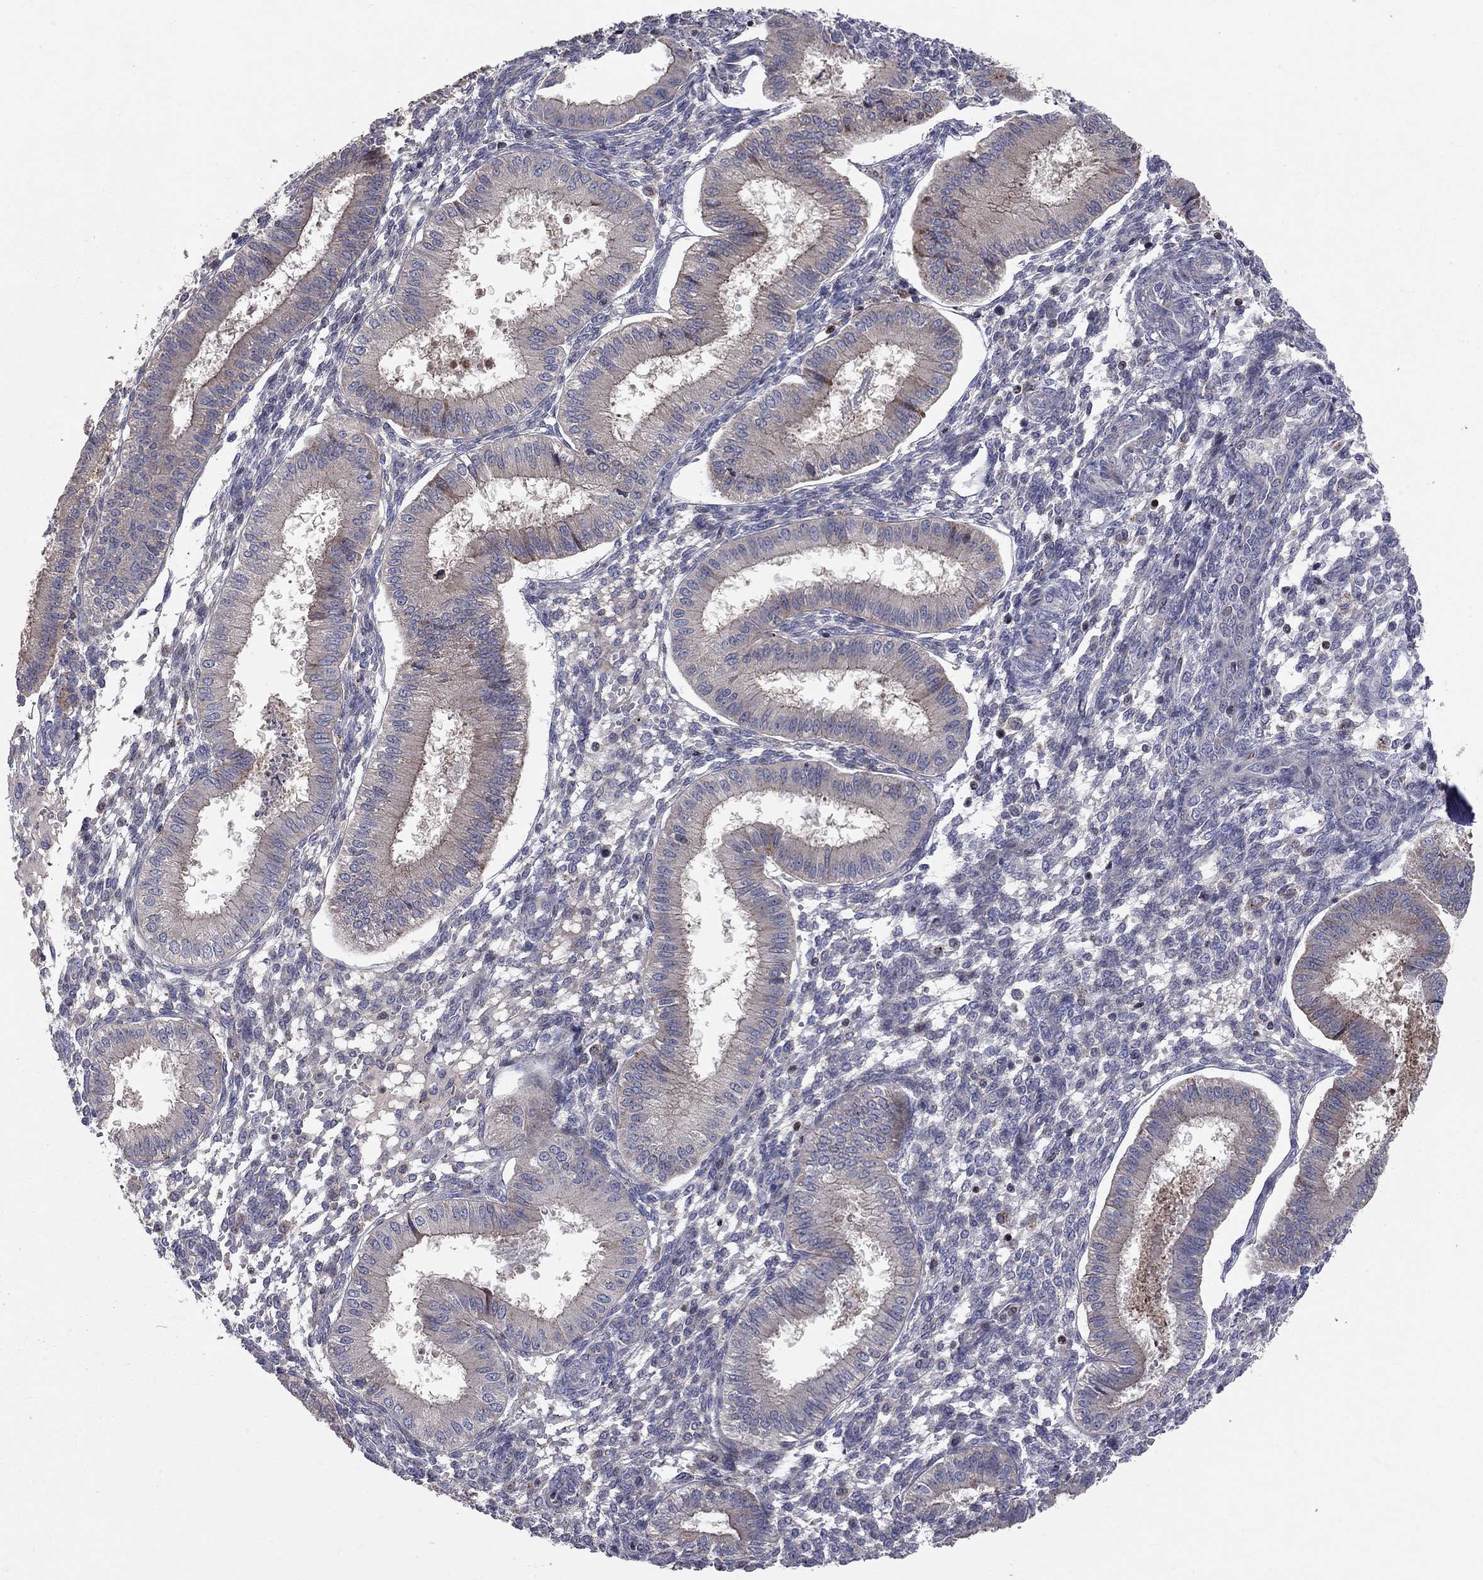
{"staining": {"intensity": "negative", "quantity": "none", "location": "none"}, "tissue": "endometrium", "cell_type": "Cells in endometrial stroma", "image_type": "normal", "snomed": [{"axis": "morphology", "description": "Normal tissue, NOS"}, {"axis": "topography", "description": "Endometrium"}], "caption": "The image displays no staining of cells in endometrial stroma in benign endometrium. The staining was performed using DAB to visualize the protein expression in brown, while the nuclei were stained in blue with hematoxylin (Magnification: 20x).", "gene": "ERN2", "patient": {"sex": "female", "age": 43}}